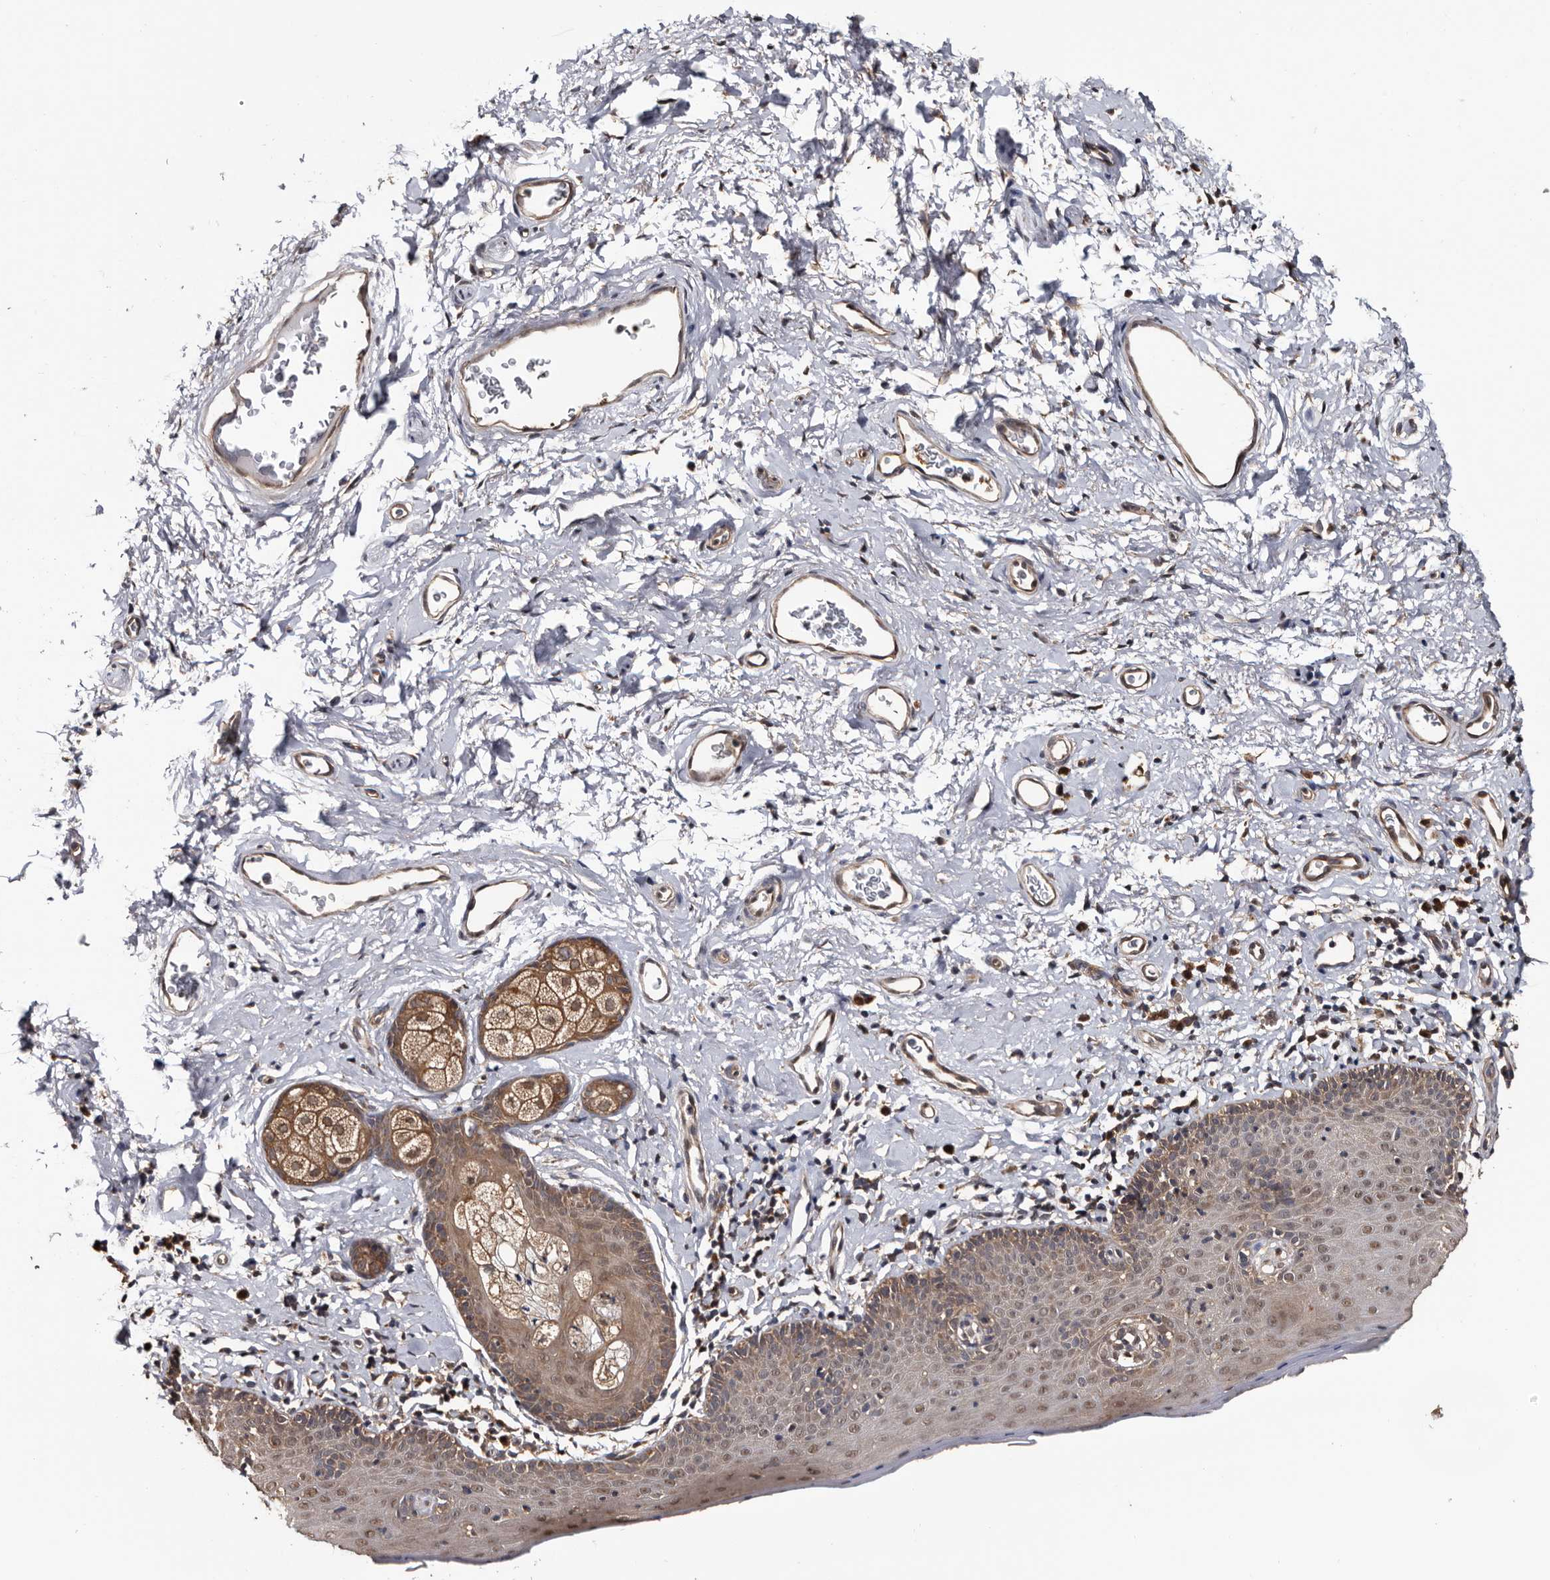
{"staining": {"intensity": "moderate", "quantity": ">75%", "location": "cytoplasmic/membranous,nuclear"}, "tissue": "skin", "cell_type": "Epidermal cells", "image_type": "normal", "snomed": [{"axis": "morphology", "description": "Normal tissue, NOS"}, {"axis": "topography", "description": "Vulva"}], "caption": "Immunohistochemistry (IHC) (DAB) staining of normal human skin exhibits moderate cytoplasmic/membranous,nuclear protein staining in approximately >75% of epidermal cells.", "gene": "TTI2", "patient": {"sex": "female", "age": 66}}